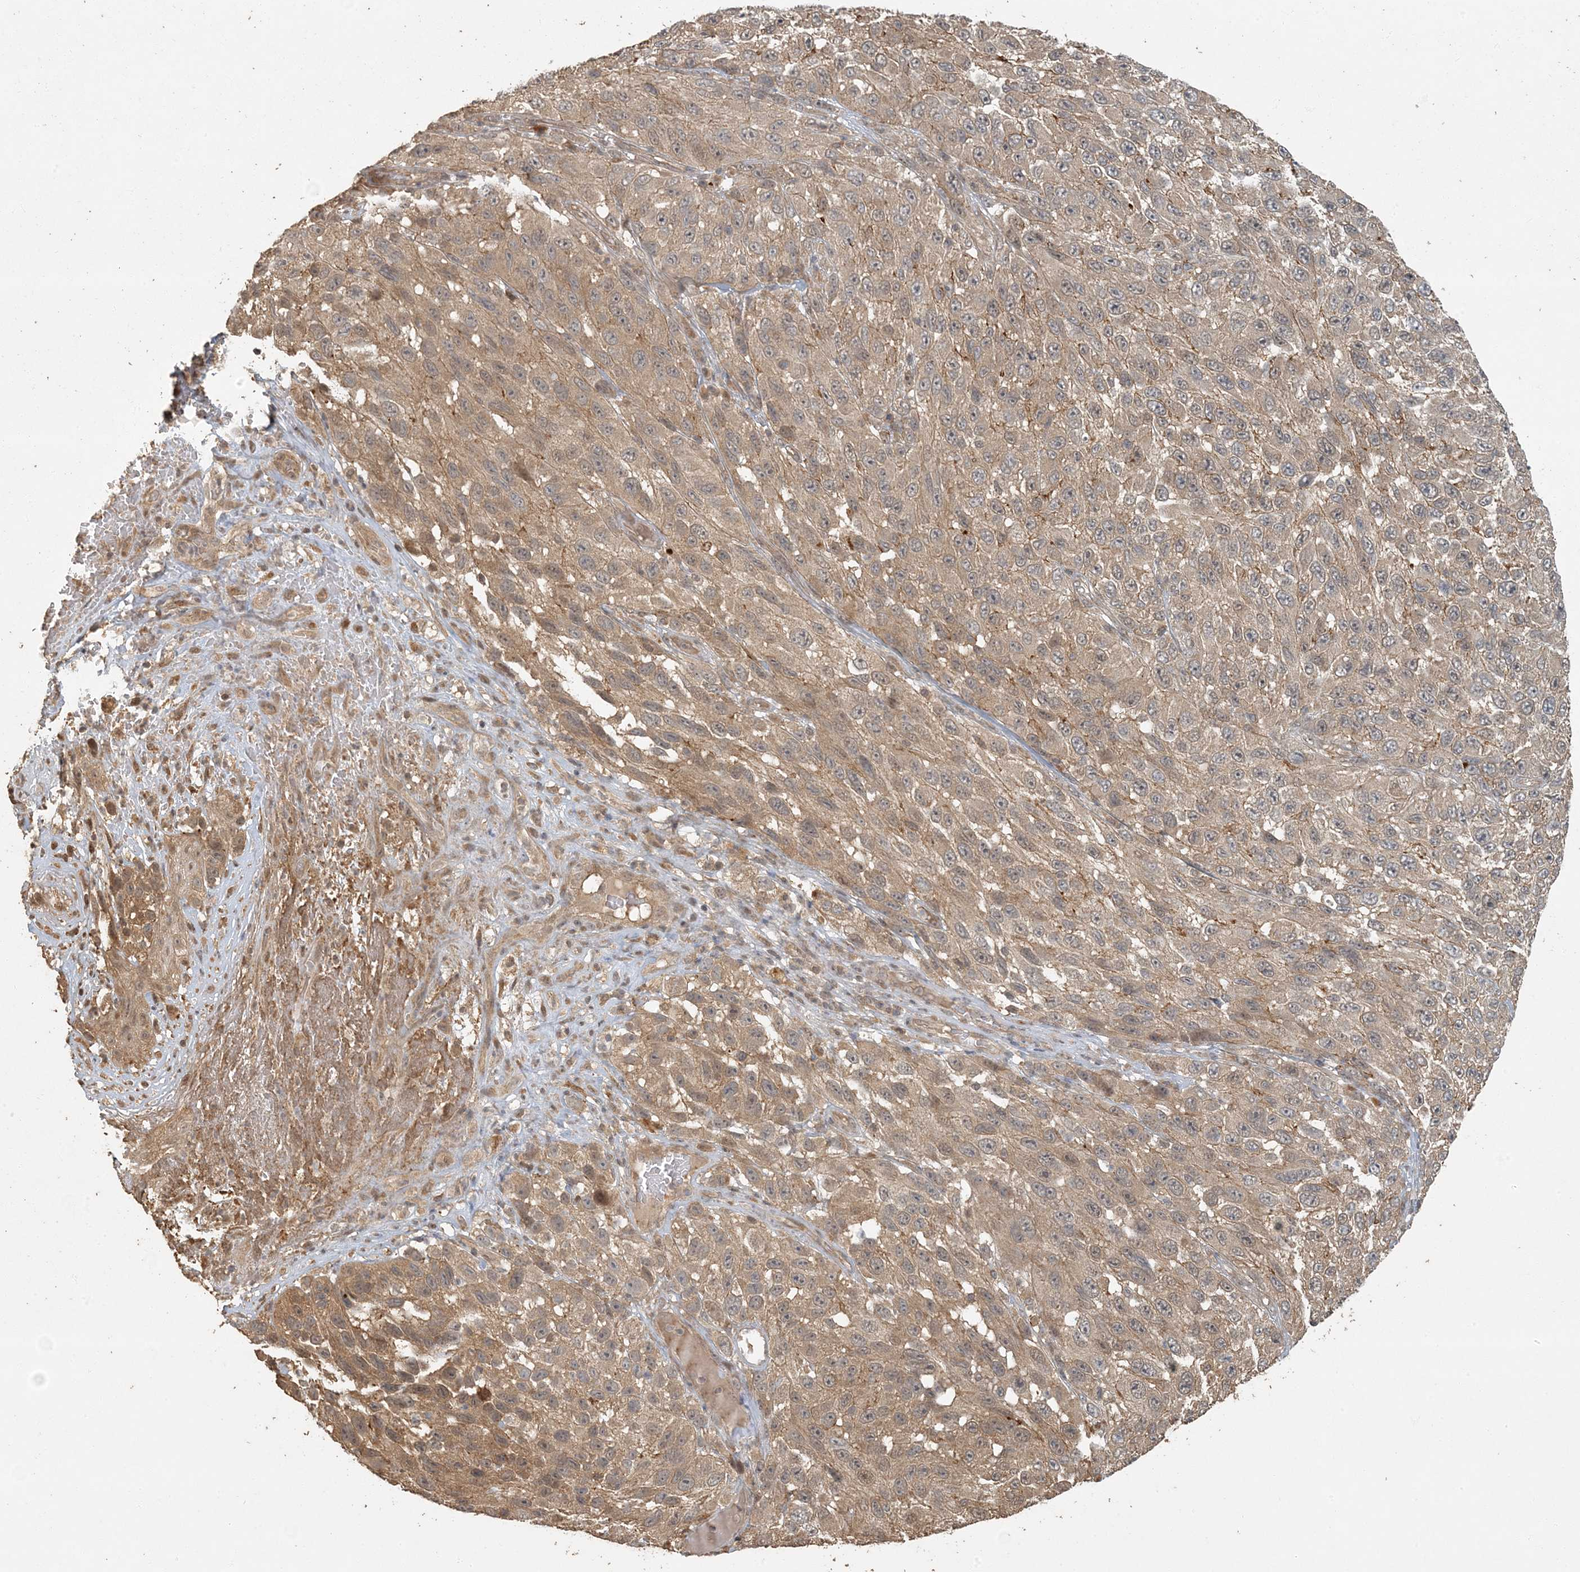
{"staining": {"intensity": "moderate", "quantity": "25%-75%", "location": "cytoplasmic/membranous"}, "tissue": "melanoma", "cell_type": "Tumor cells", "image_type": "cancer", "snomed": [{"axis": "morphology", "description": "Malignant melanoma, NOS"}, {"axis": "topography", "description": "Skin"}], "caption": "Immunohistochemistry micrograph of human malignant melanoma stained for a protein (brown), which displays medium levels of moderate cytoplasmic/membranous expression in approximately 25%-75% of tumor cells.", "gene": "AK9", "patient": {"sex": "female", "age": 96}}